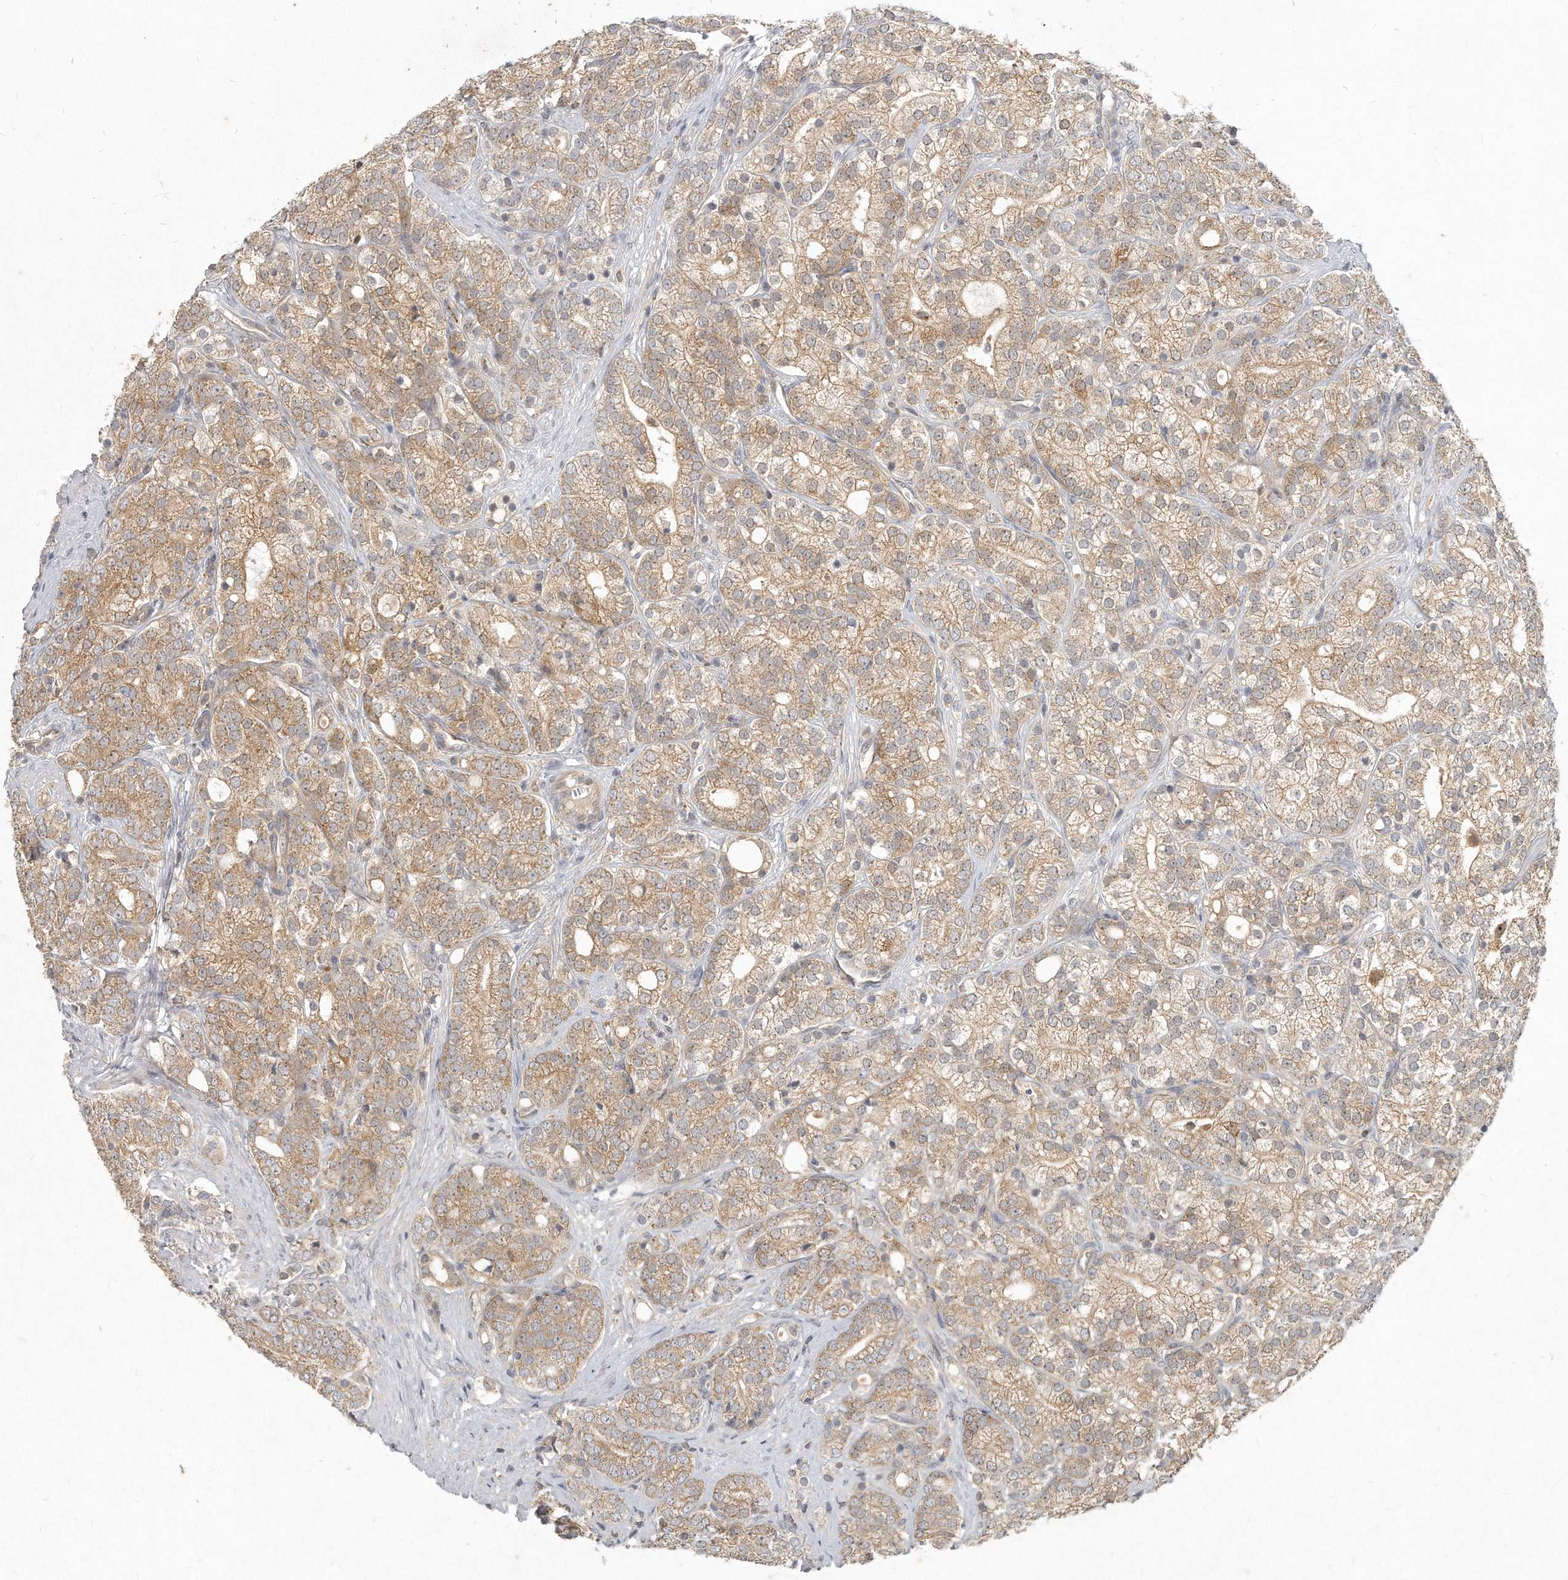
{"staining": {"intensity": "moderate", "quantity": ">75%", "location": "cytoplasmic/membranous"}, "tissue": "prostate cancer", "cell_type": "Tumor cells", "image_type": "cancer", "snomed": [{"axis": "morphology", "description": "Adenocarcinoma, High grade"}, {"axis": "topography", "description": "Prostate"}], "caption": "A high-resolution photomicrograph shows immunohistochemistry staining of prostate cancer, which displays moderate cytoplasmic/membranous staining in approximately >75% of tumor cells.", "gene": "LGALS8", "patient": {"sex": "male", "age": 57}}